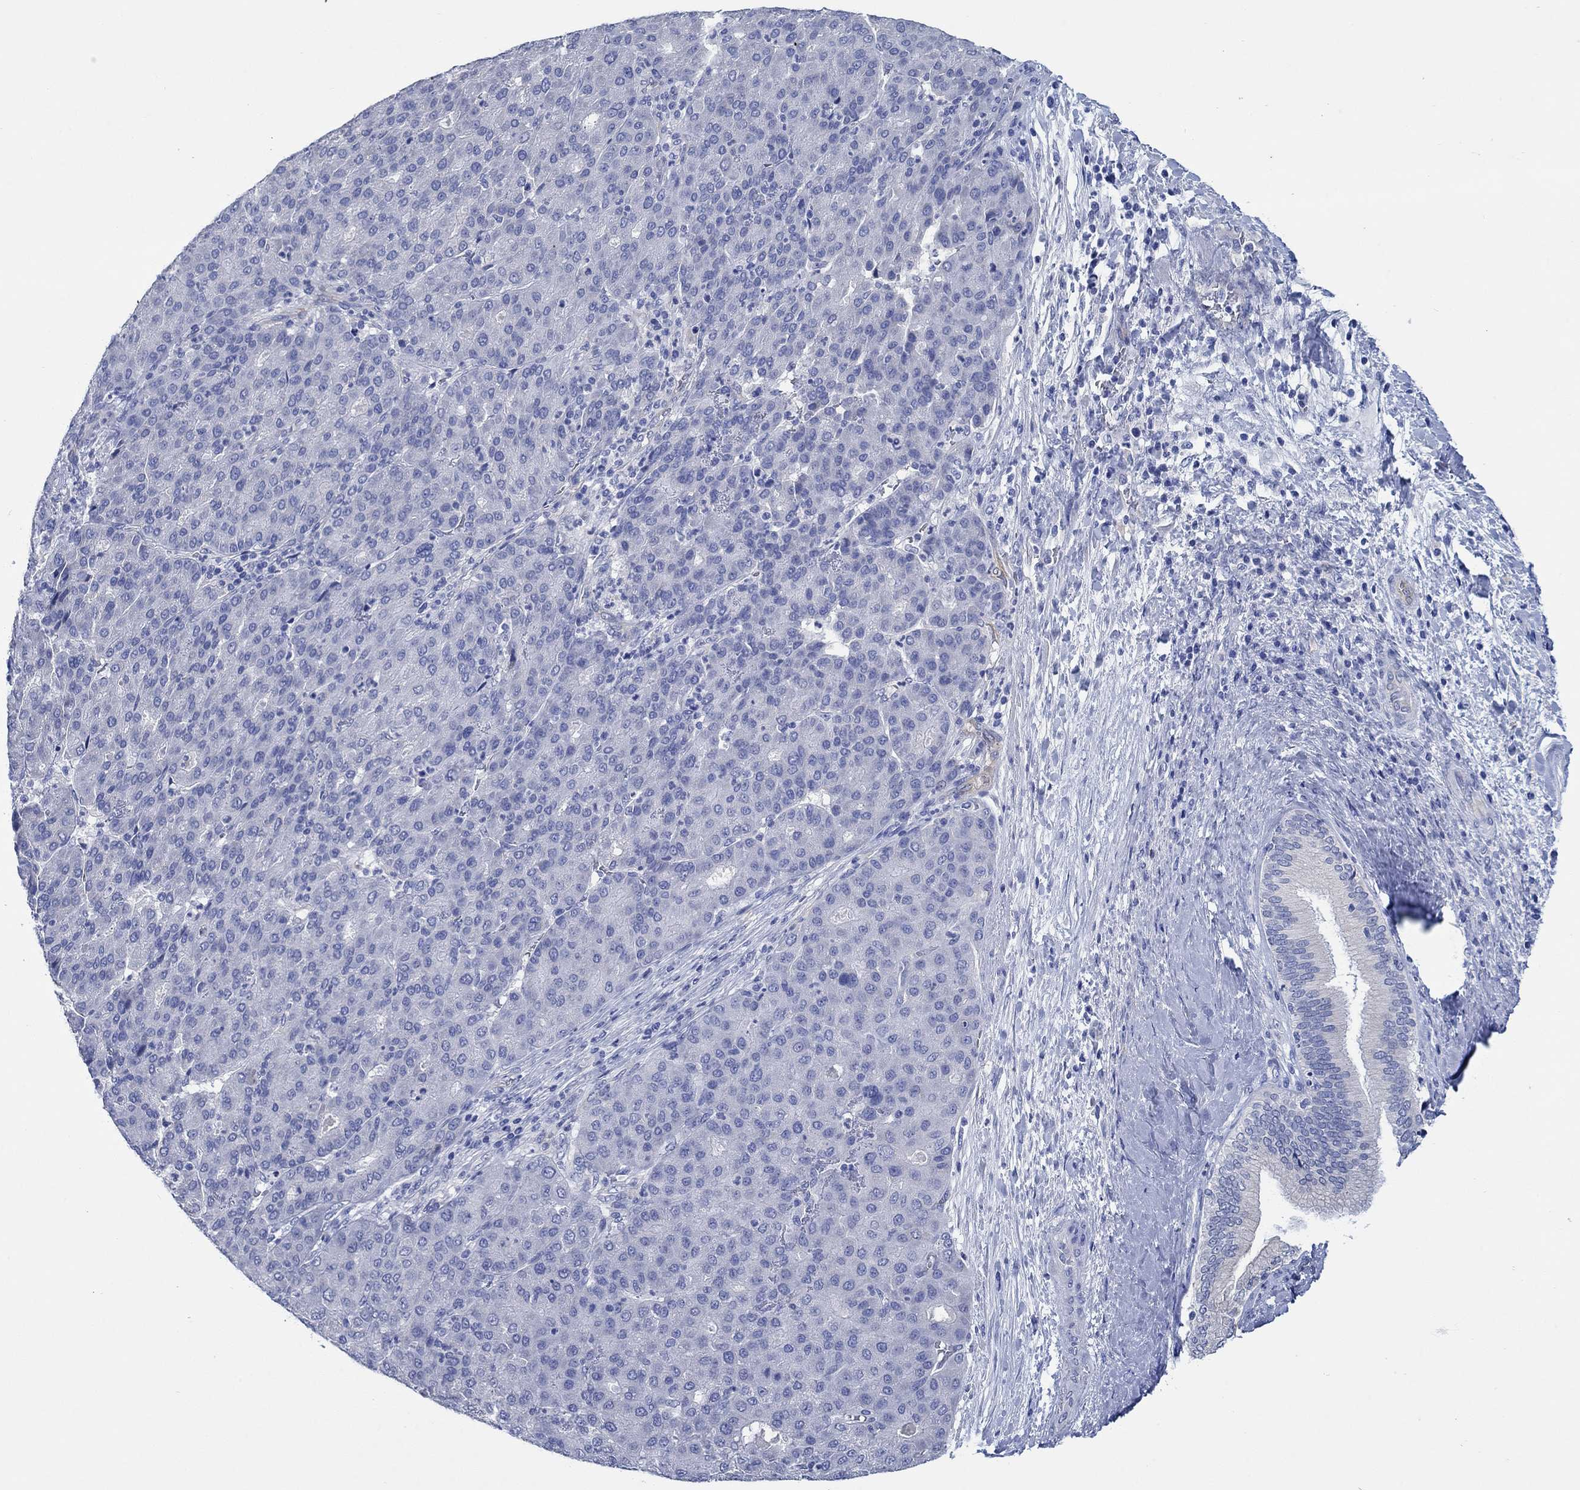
{"staining": {"intensity": "negative", "quantity": "none", "location": "none"}, "tissue": "liver cancer", "cell_type": "Tumor cells", "image_type": "cancer", "snomed": [{"axis": "morphology", "description": "Carcinoma, Hepatocellular, NOS"}, {"axis": "topography", "description": "Liver"}], "caption": "Immunohistochemistry (IHC) histopathology image of human liver cancer (hepatocellular carcinoma) stained for a protein (brown), which shows no positivity in tumor cells.", "gene": "TRIM16", "patient": {"sex": "male", "age": 65}}